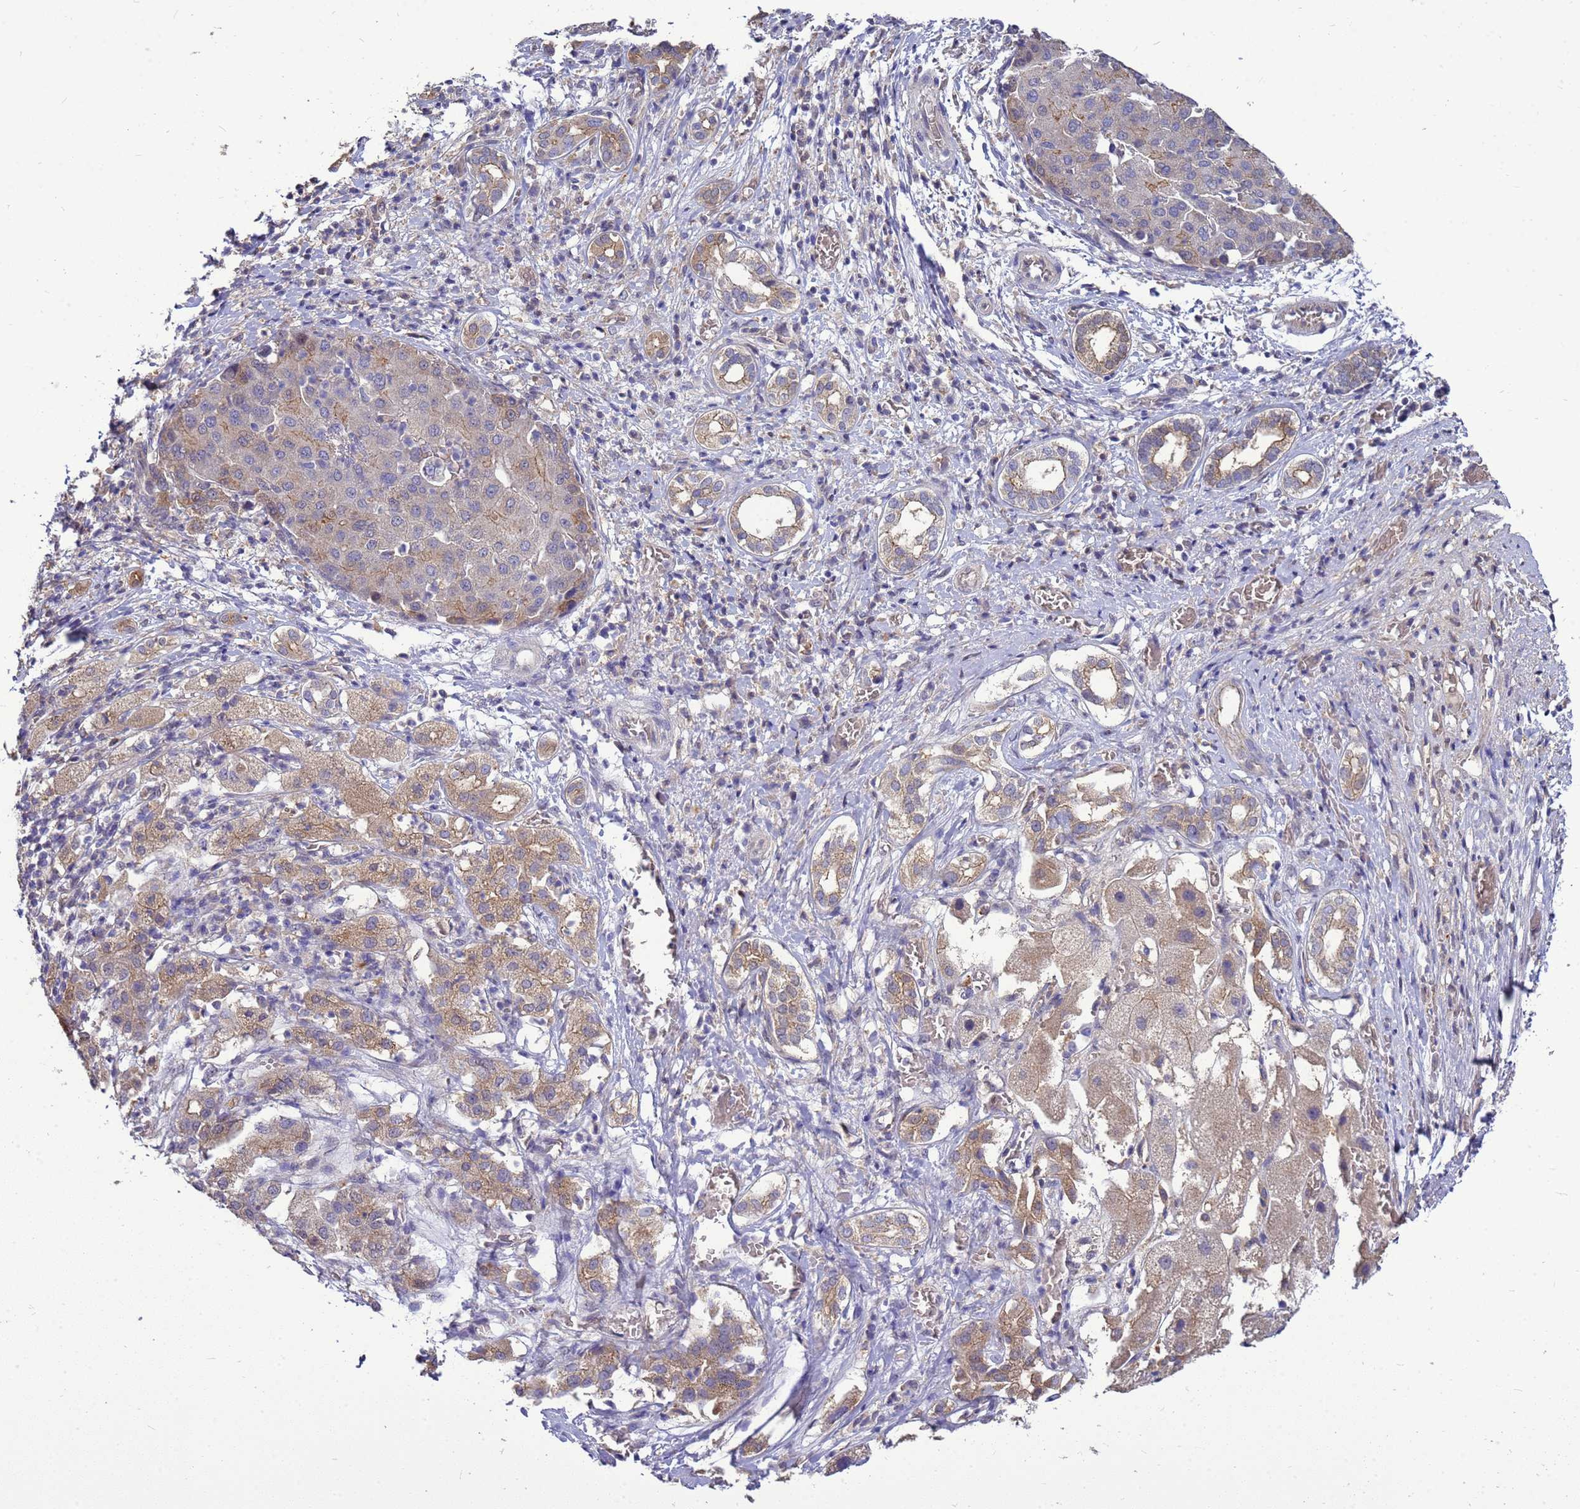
{"staining": {"intensity": "moderate", "quantity": "<25%", "location": "cytoplasmic/membranous"}, "tissue": "liver cancer", "cell_type": "Tumor cells", "image_type": "cancer", "snomed": [{"axis": "morphology", "description": "Carcinoma, Hepatocellular, NOS"}, {"axis": "topography", "description": "Liver"}], "caption": "Immunohistochemistry (IHC) histopathology image of human liver hepatocellular carcinoma stained for a protein (brown), which shows low levels of moderate cytoplasmic/membranous positivity in approximately <25% of tumor cells.", "gene": "EIF4EBP3", "patient": {"sex": "male", "age": 65}}